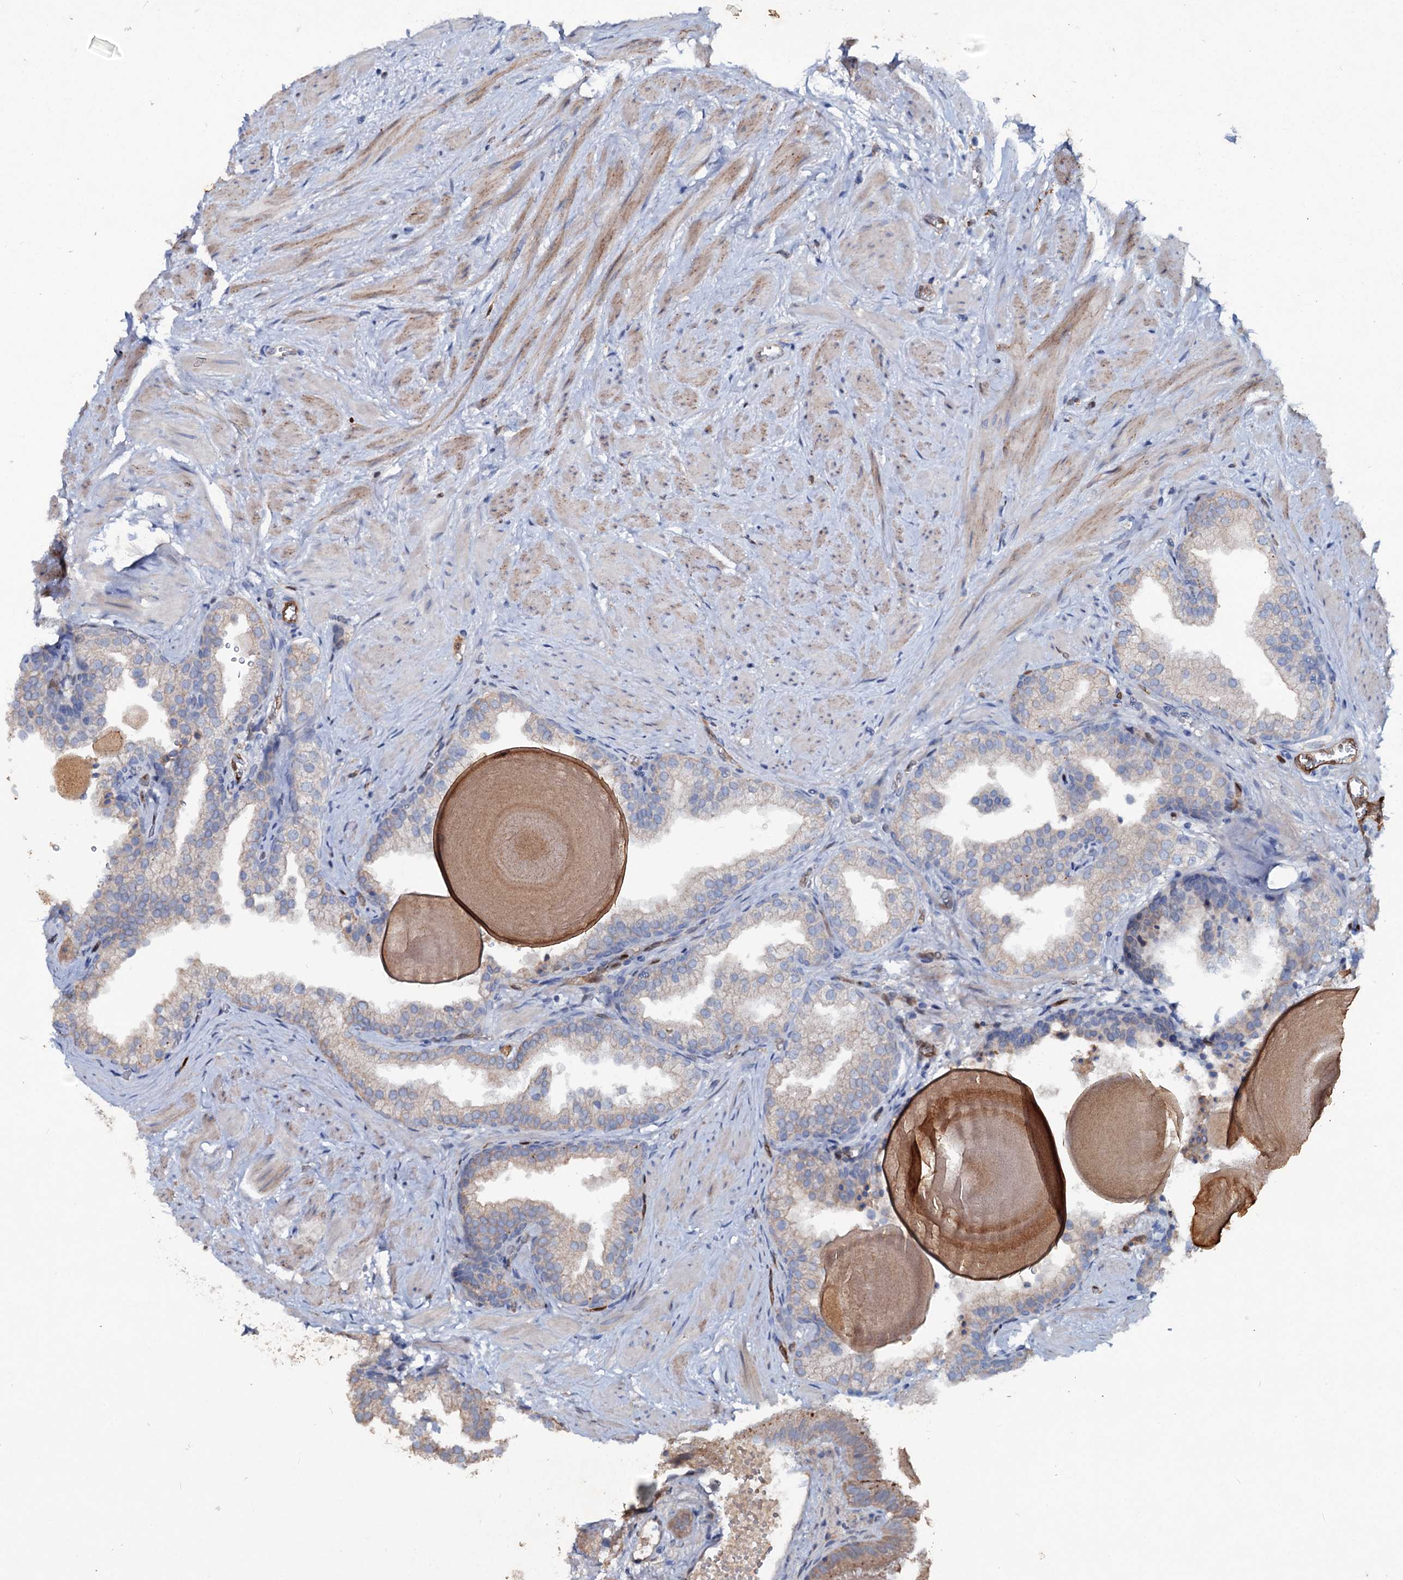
{"staining": {"intensity": "moderate", "quantity": "<25%", "location": "cytoplasmic/membranous"}, "tissue": "prostate", "cell_type": "Glandular cells", "image_type": "normal", "snomed": [{"axis": "morphology", "description": "Normal tissue, NOS"}, {"axis": "topography", "description": "Prostate"}], "caption": "IHC (DAB (3,3'-diaminobenzidine)) staining of benign prostate displays moderate cytoplasmic/membranous protein positivity in approximately <25% of glandular cells.", "gene": "IL17RD", "patient": {"sex": "male", "age": 48}}